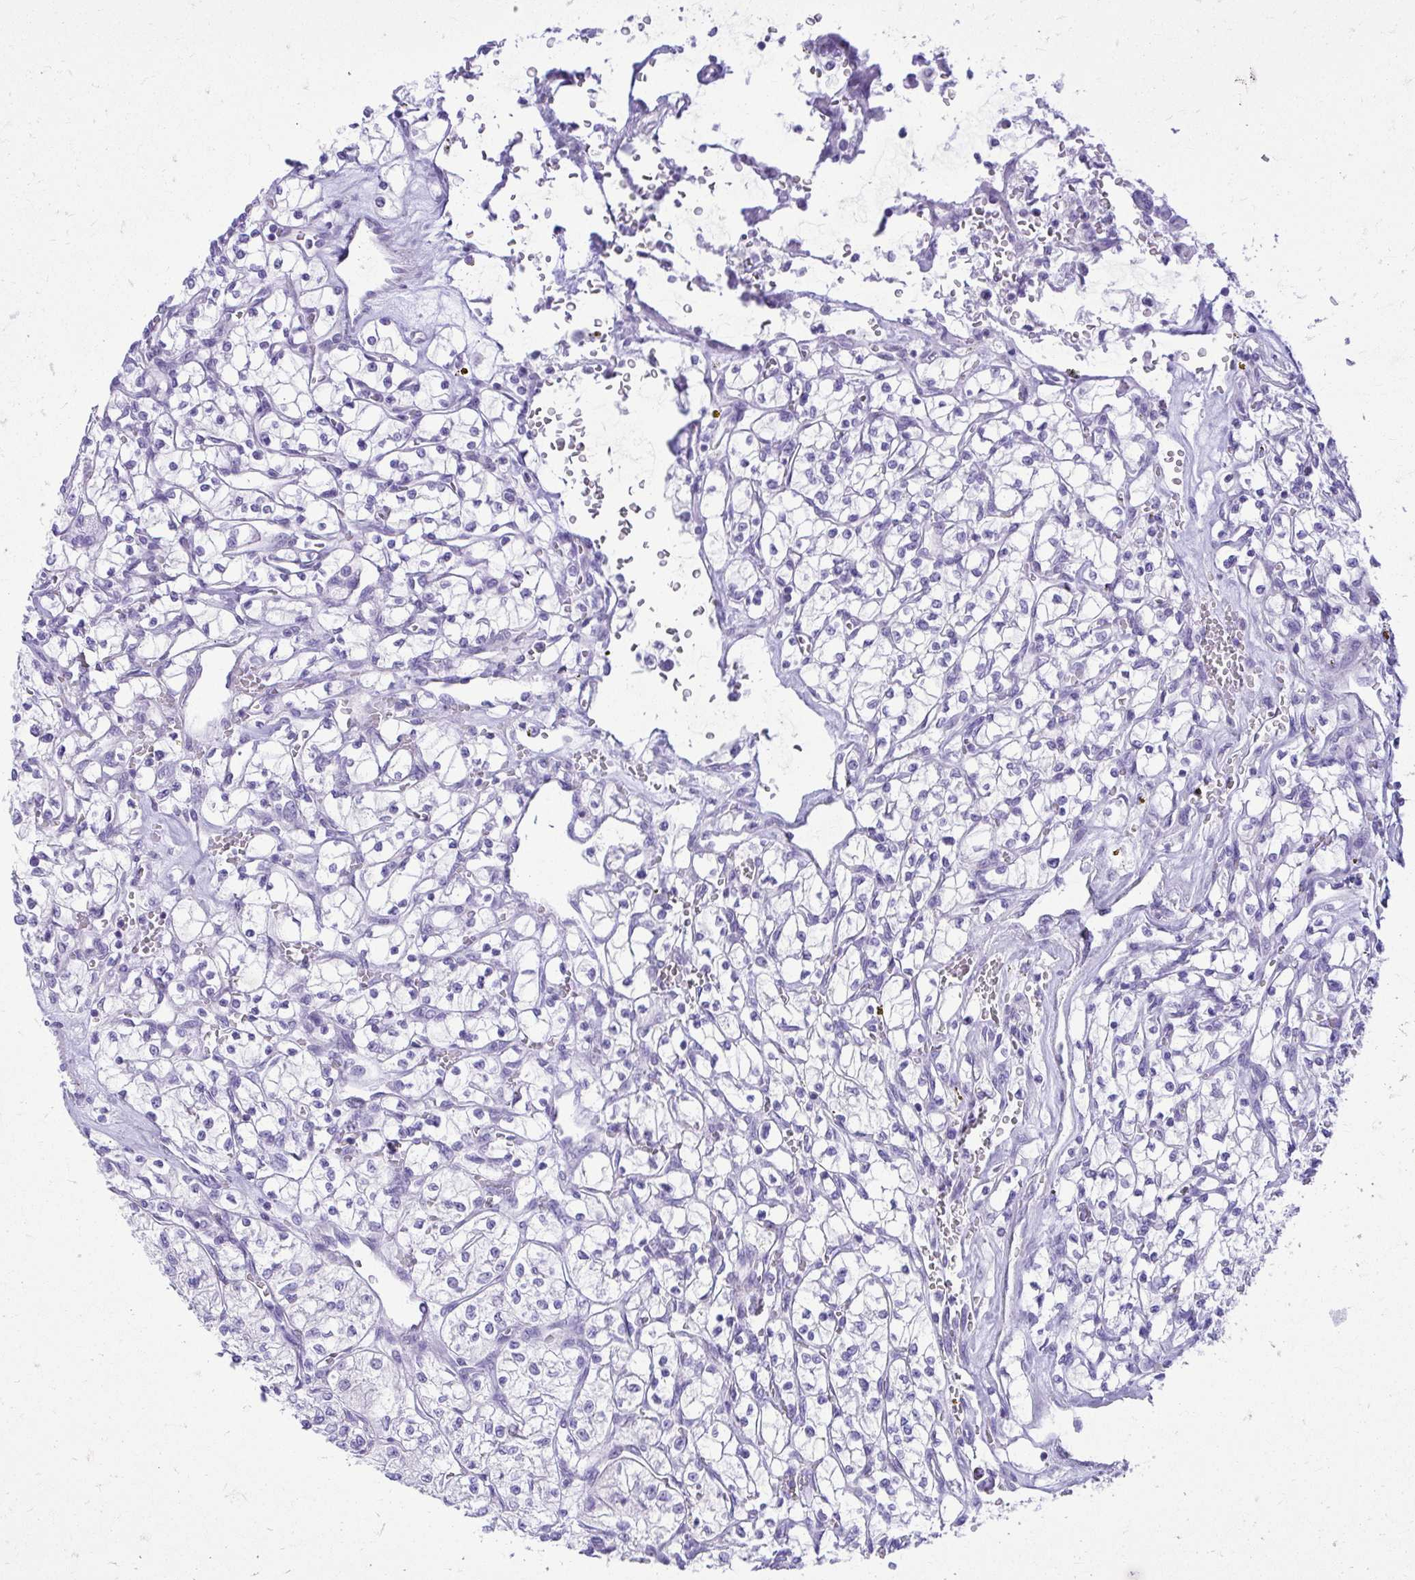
{"staining": {"intensity": "negative", "quantity": "none", "location": "none"}, "tissue": "renal cancer", "cell_type": "Tumor cells", "image_type": "cancer", "snomed": [{"axis": "morphology", "description": "Adenocarcinoma, NOS"}, {"axis": "topography", "description": "Kidney"}], "caption": "IHC photomicrograph of adenocarcinoma (renal) stained for a protein (brown), which demonstrates no staining in tumor cells.", "gene": "RALYL", "patient": {"sex": "female", "age": 64}}